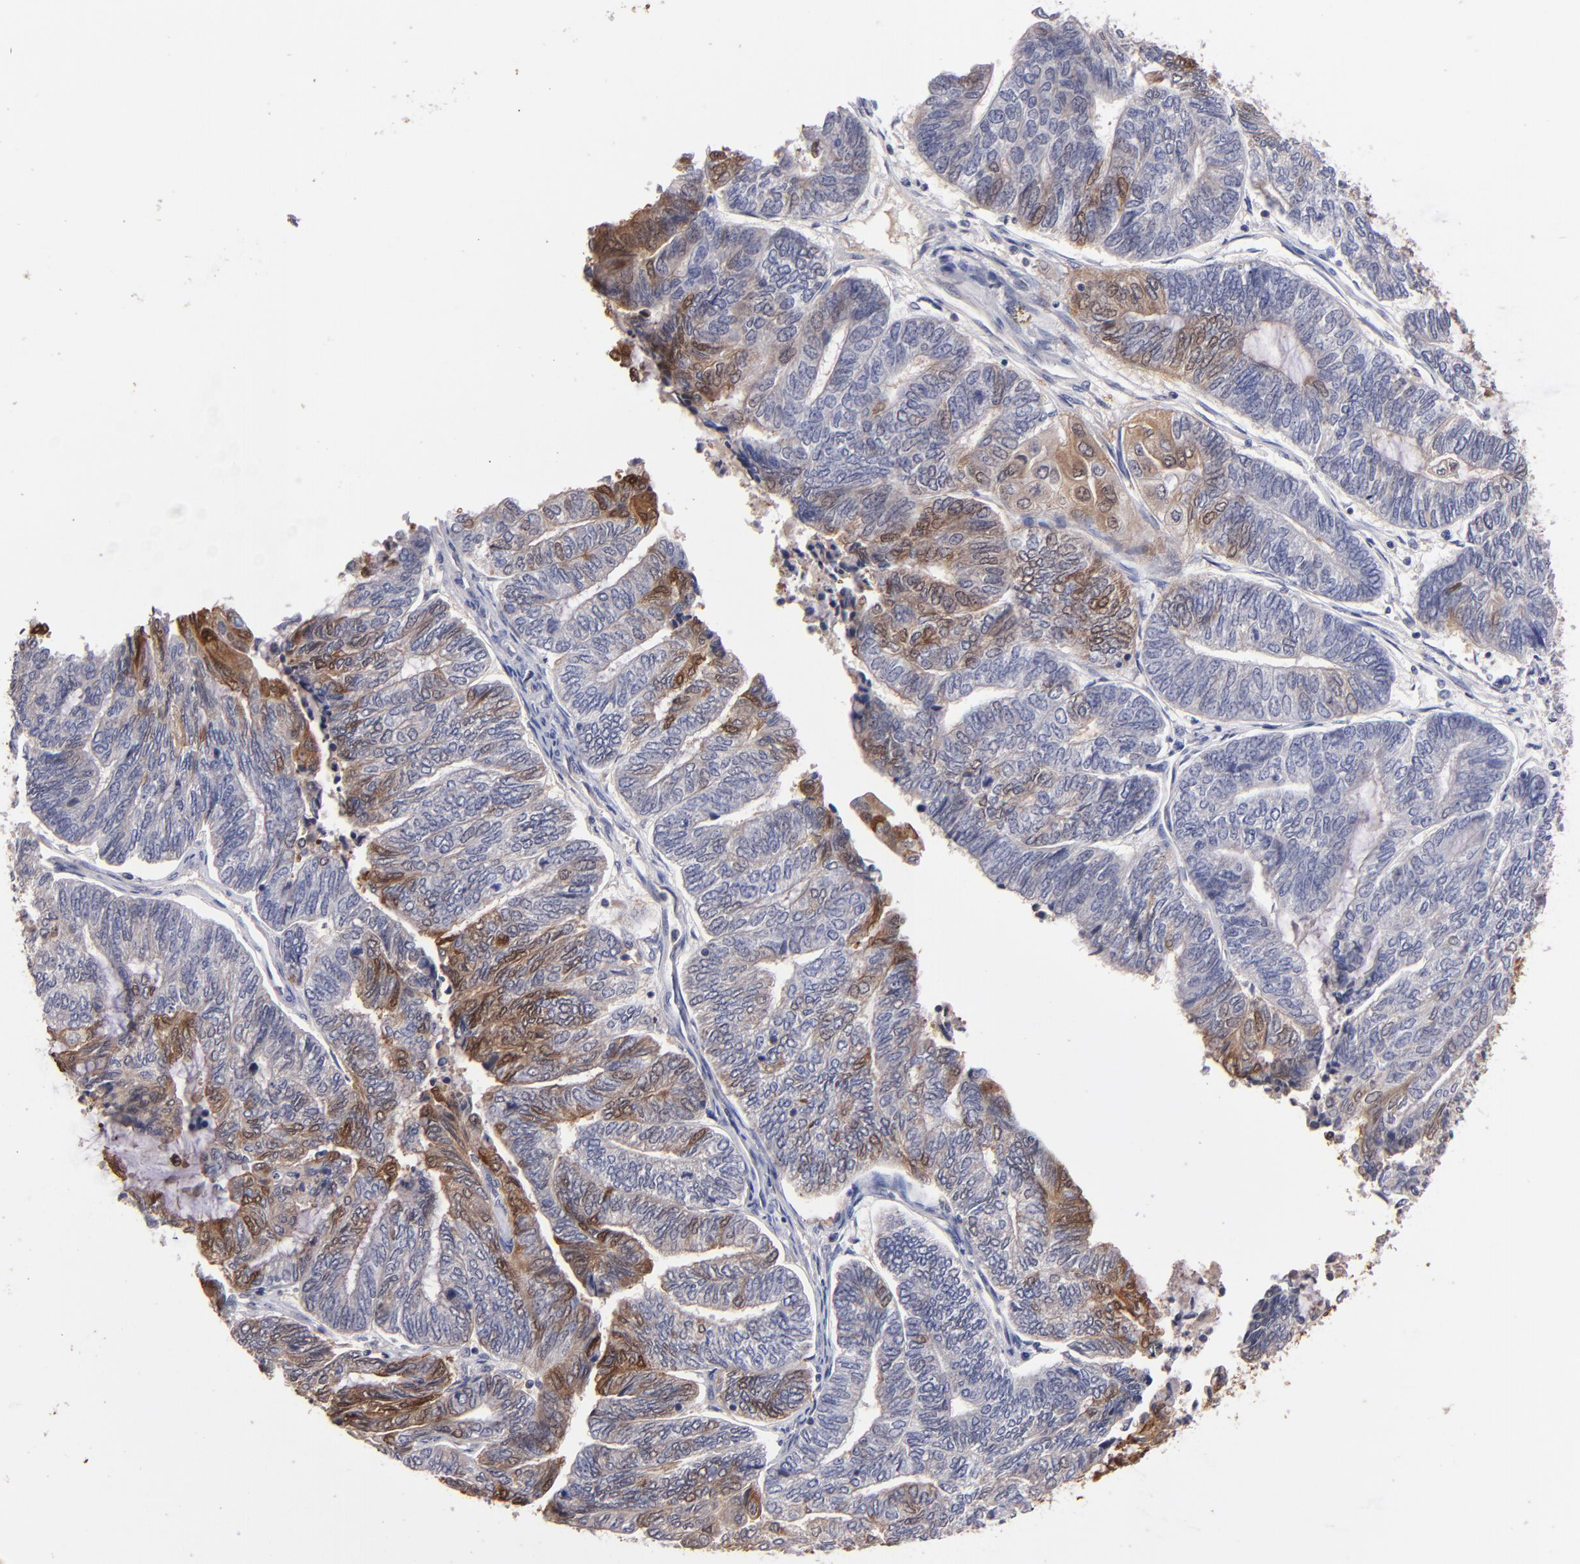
{"staining": {"intensity": "moderate", "quantity": "<25%", "location": "cytoplasmic/membranous,nuclear"}, "tissue": "endometrial cancer", "cell_type": "Tumor cells", "image_type": "cancer", "snomed": [{"axis": "morphology", "description": "Adenocarcinoma, NOS"}, {"axis": "topography", "description": "Uterus"}, {"axis": "topography", "description": "Endometrium"}], "caption": "Immunohistochemistry (DAB (3,3'-diaminobenzidine)) staining of endometrial adenocarcinoma demonstrates moderate cytoplasmic/membranous and nuclear protein expression in about <25% of tumor cells.", "gene": "S100A1", "patient": {"sex": "female", "age": 70}}